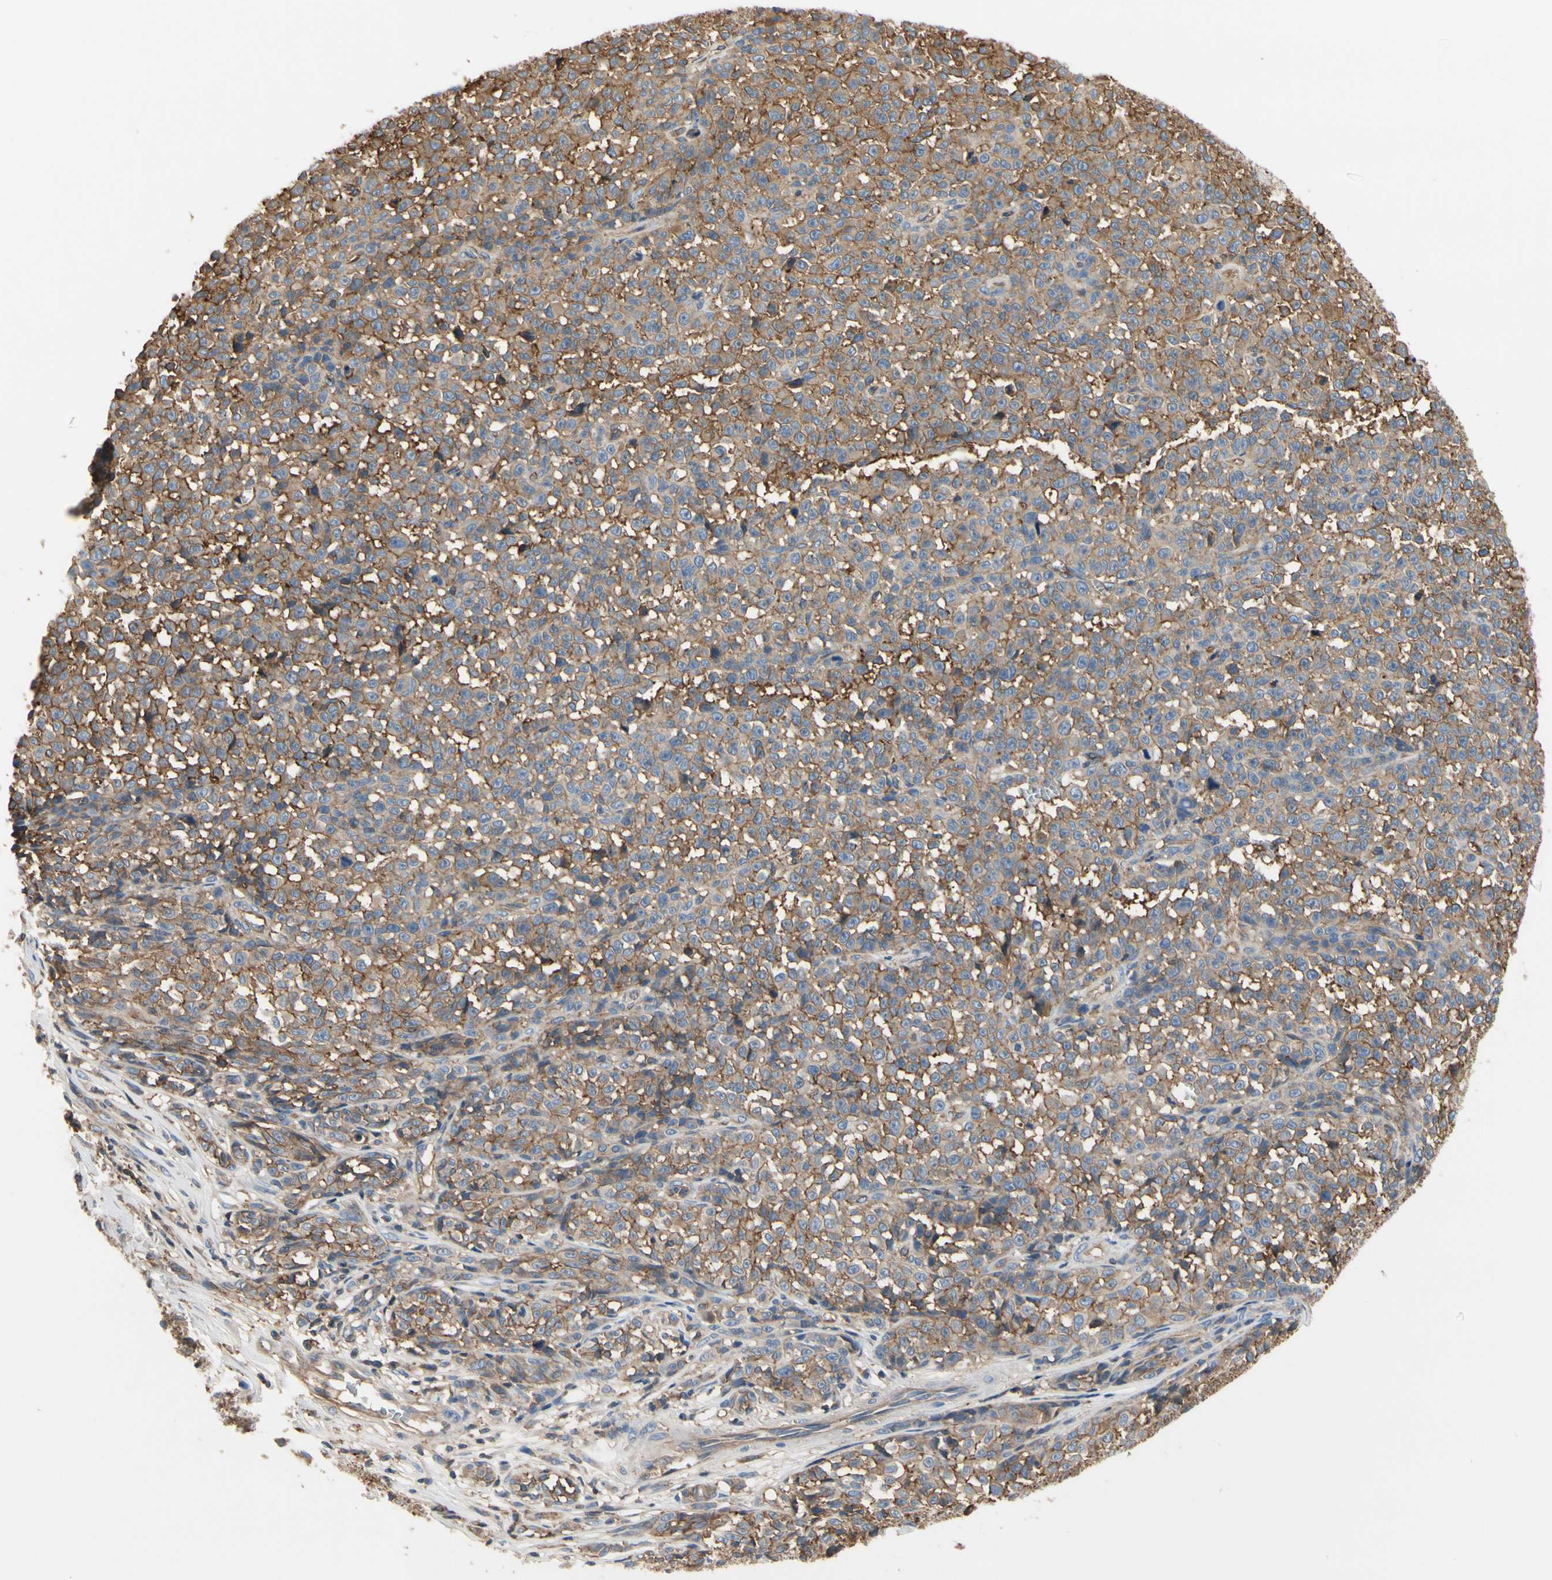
{"staining": {"intensity": "moderate", "quantity": ">75%", "location": "cytoplasmic/membranous"}, "tissue": "melanoma", "cell_type": "Tumor cells", "image_type": "cancer", "snomed": [{"axis": "morphology", "description": "Malignant melanoma, NOS"}, {"axis": "topography", "description": "Skin"}], "caption": "Brown immunohistochemical staining in melanoma displays moderate cytoplasmic/membranous staining in about >75% of tumor cells.", "gene": "IL1RL1", "patient": {"sex": "female", "age": 82}}